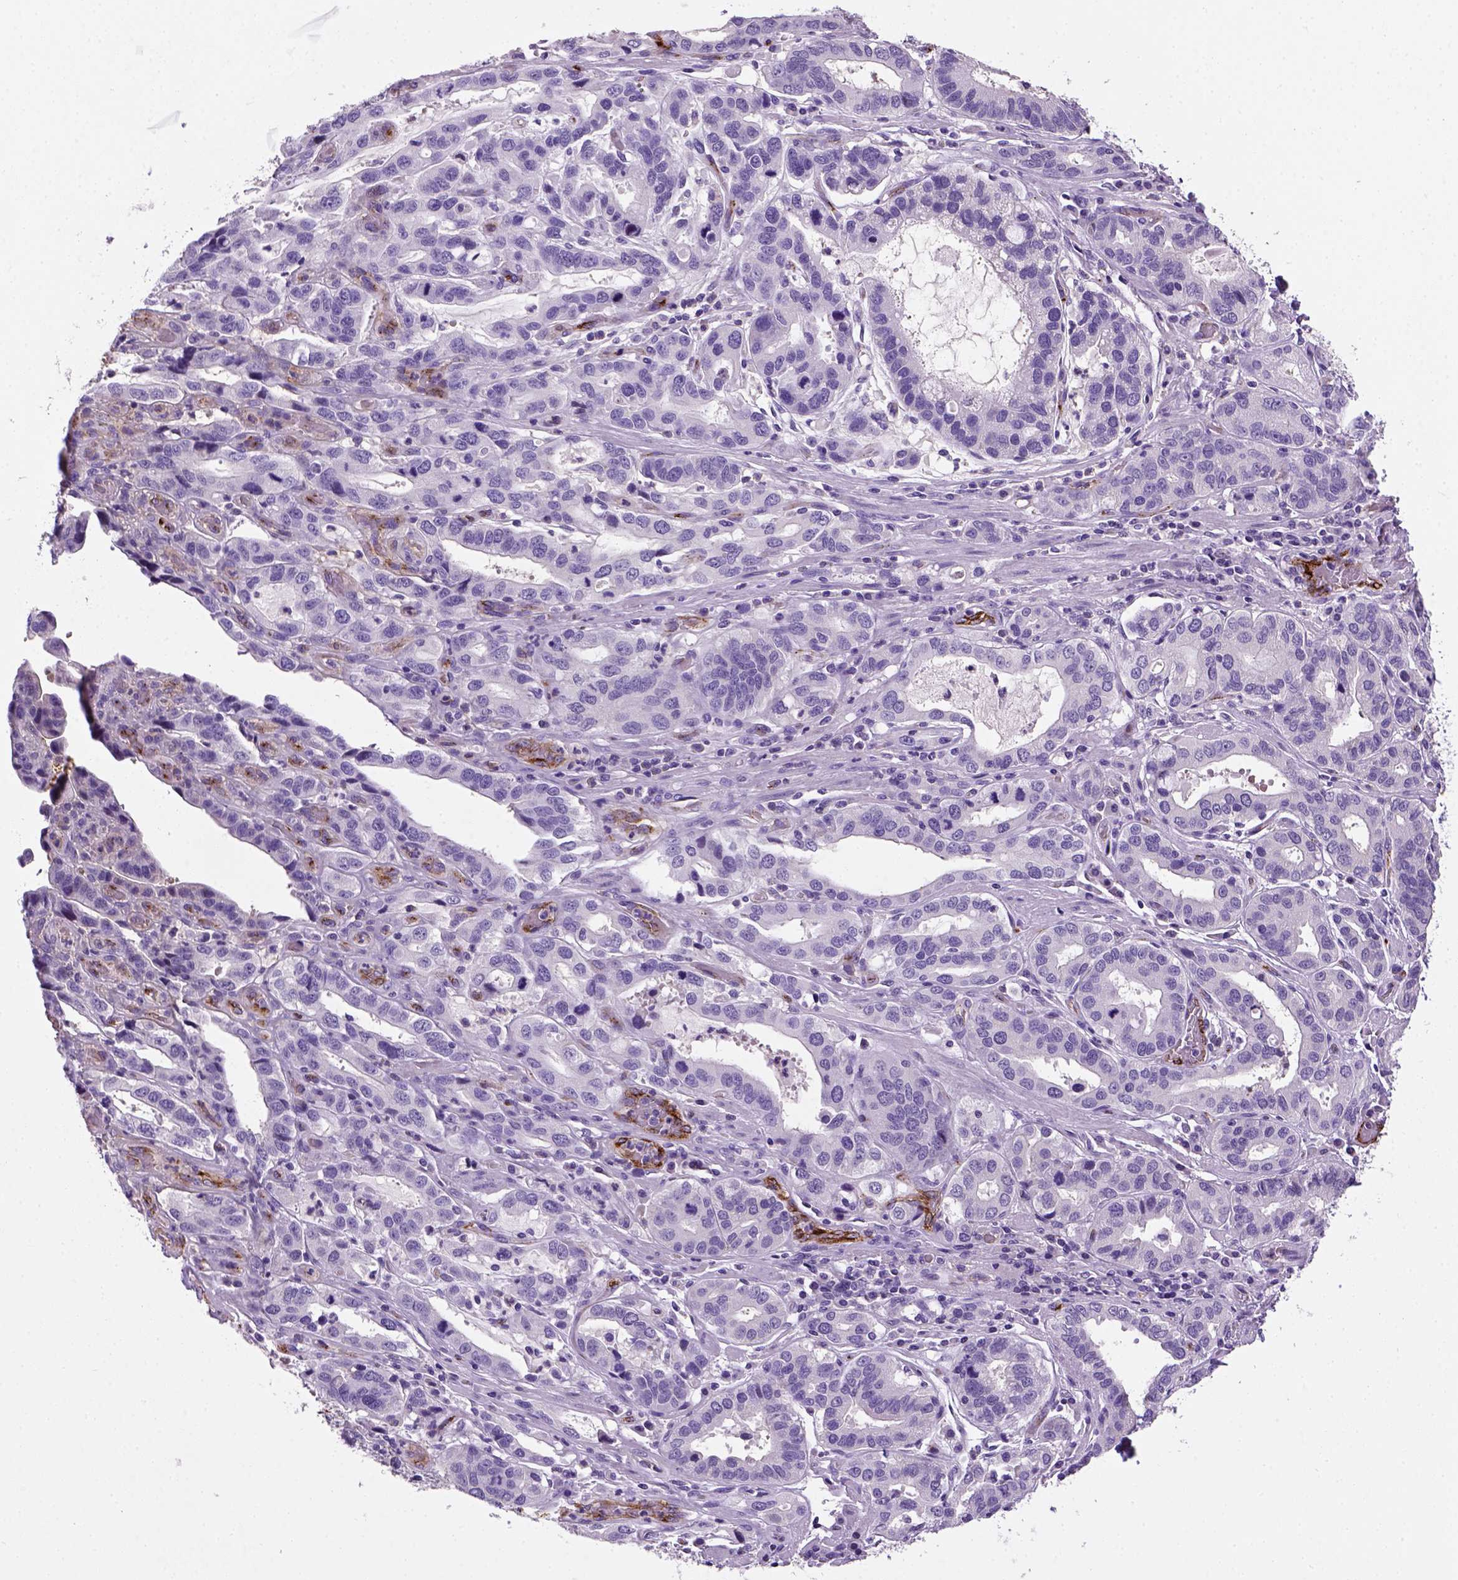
{"staining": {"intensity": "negative", "quantity": "none", "location": "none"}, "tissue": "stomach cancer", "cell_type": "Tumor cells", "image_type": "cancer", "snomed": [{"axis": "morphology", "description": "Adenocarcinoma, NOS"}, {"axis": "topography", "description": "Stomach, lower"}], "caption": "Tumor cells show no significant protein staining in adenocarcinoma (stomach).", "gene": "VWF", "patient": {"sex": "female", "age": 76}}